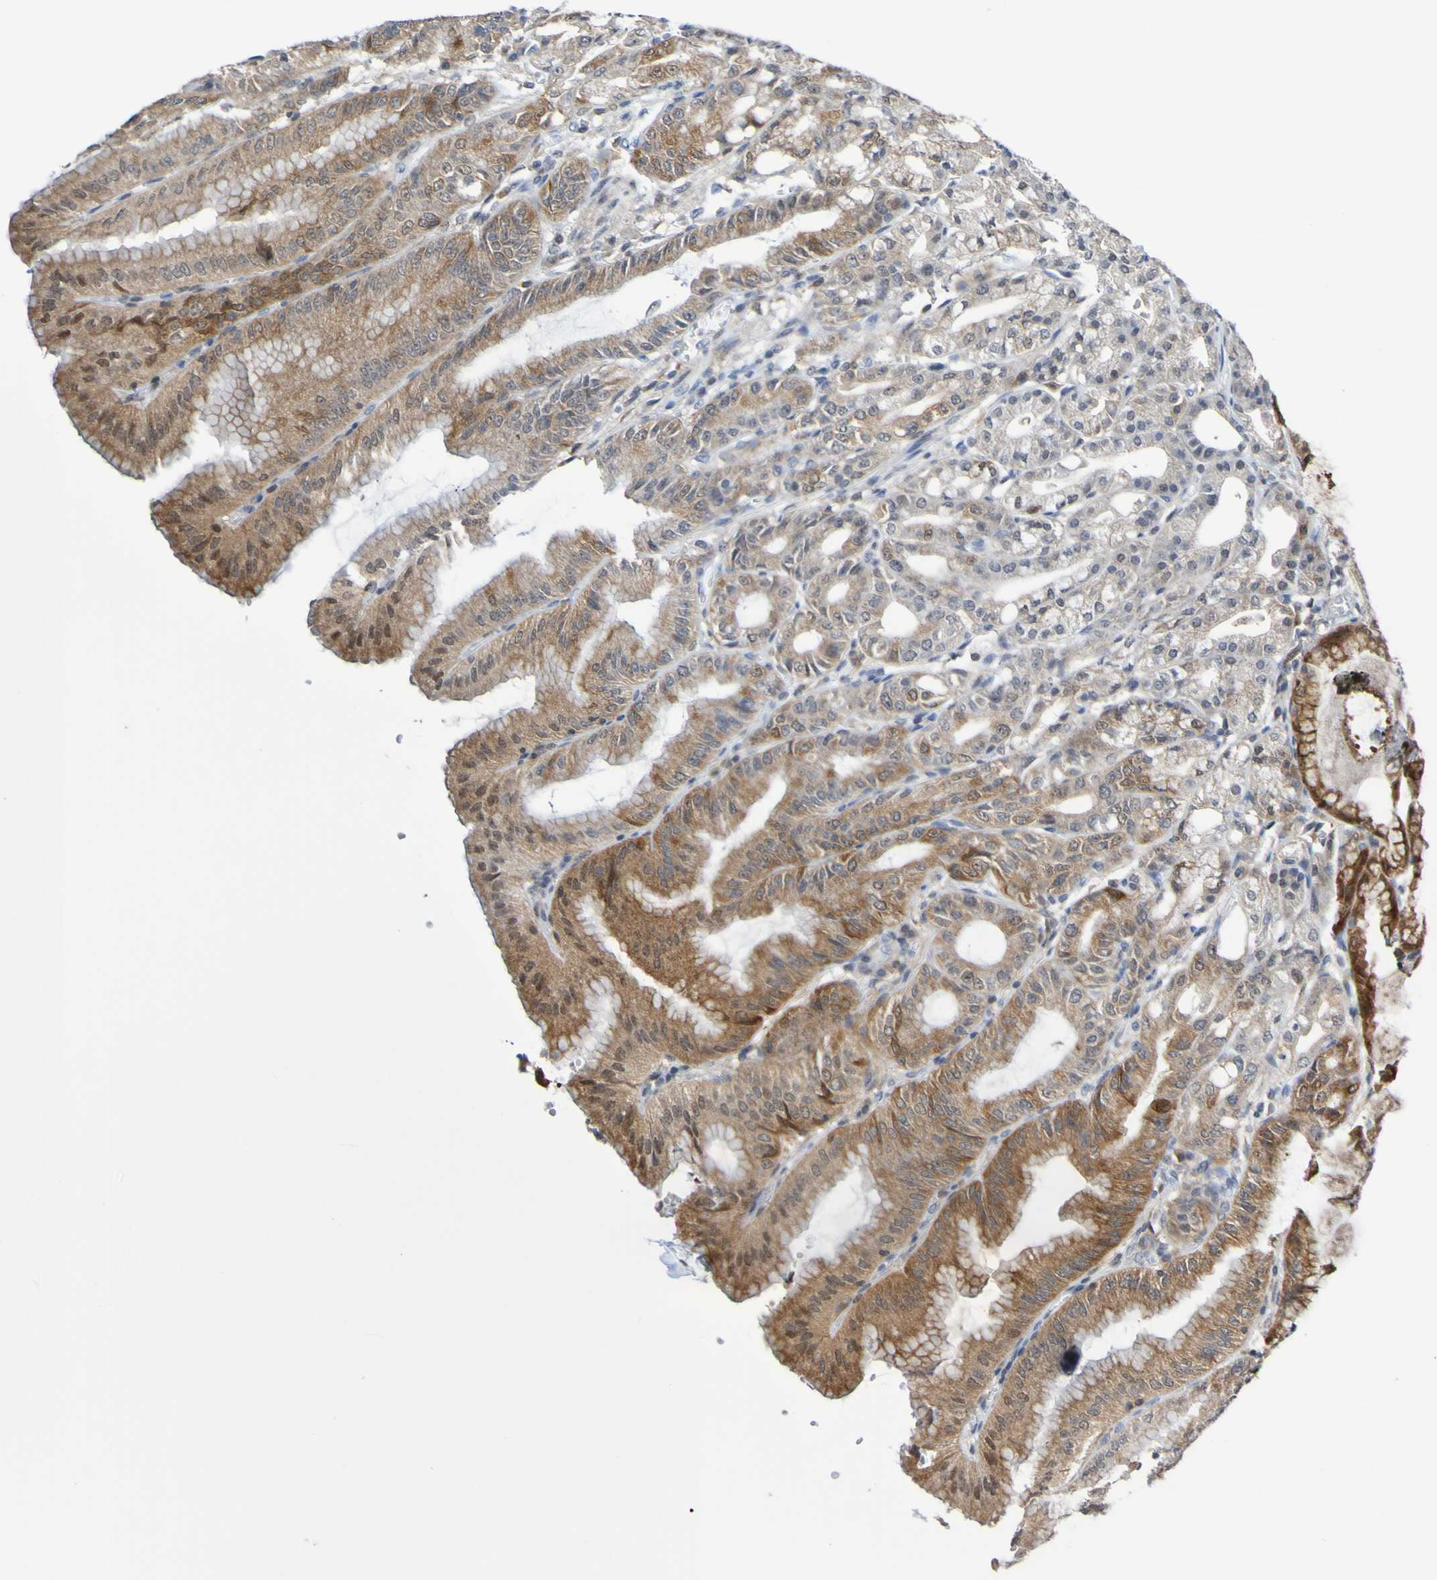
{"staining": {"intensity": "strong", "quantity": ">75%", "location": "cytoplasmic/membranous"}, "tissue": "stomach", "cell_type": "Glandular cells", "image_type": "normal", "snomed": [{"axis": "morphology", "description": "Normal tissue, NOS"}, {"axis": "topography", "description": "Stomach, lower"}], "caption": "High-power microscopy captured an immunohistochemistry micrograph of unremarkable stomach, revealing strong cytoplasmic/membranous positivity in about >75% of glandular cells.", "gene": "ATIC", "patient": {"sex": "male", "age": 71}}